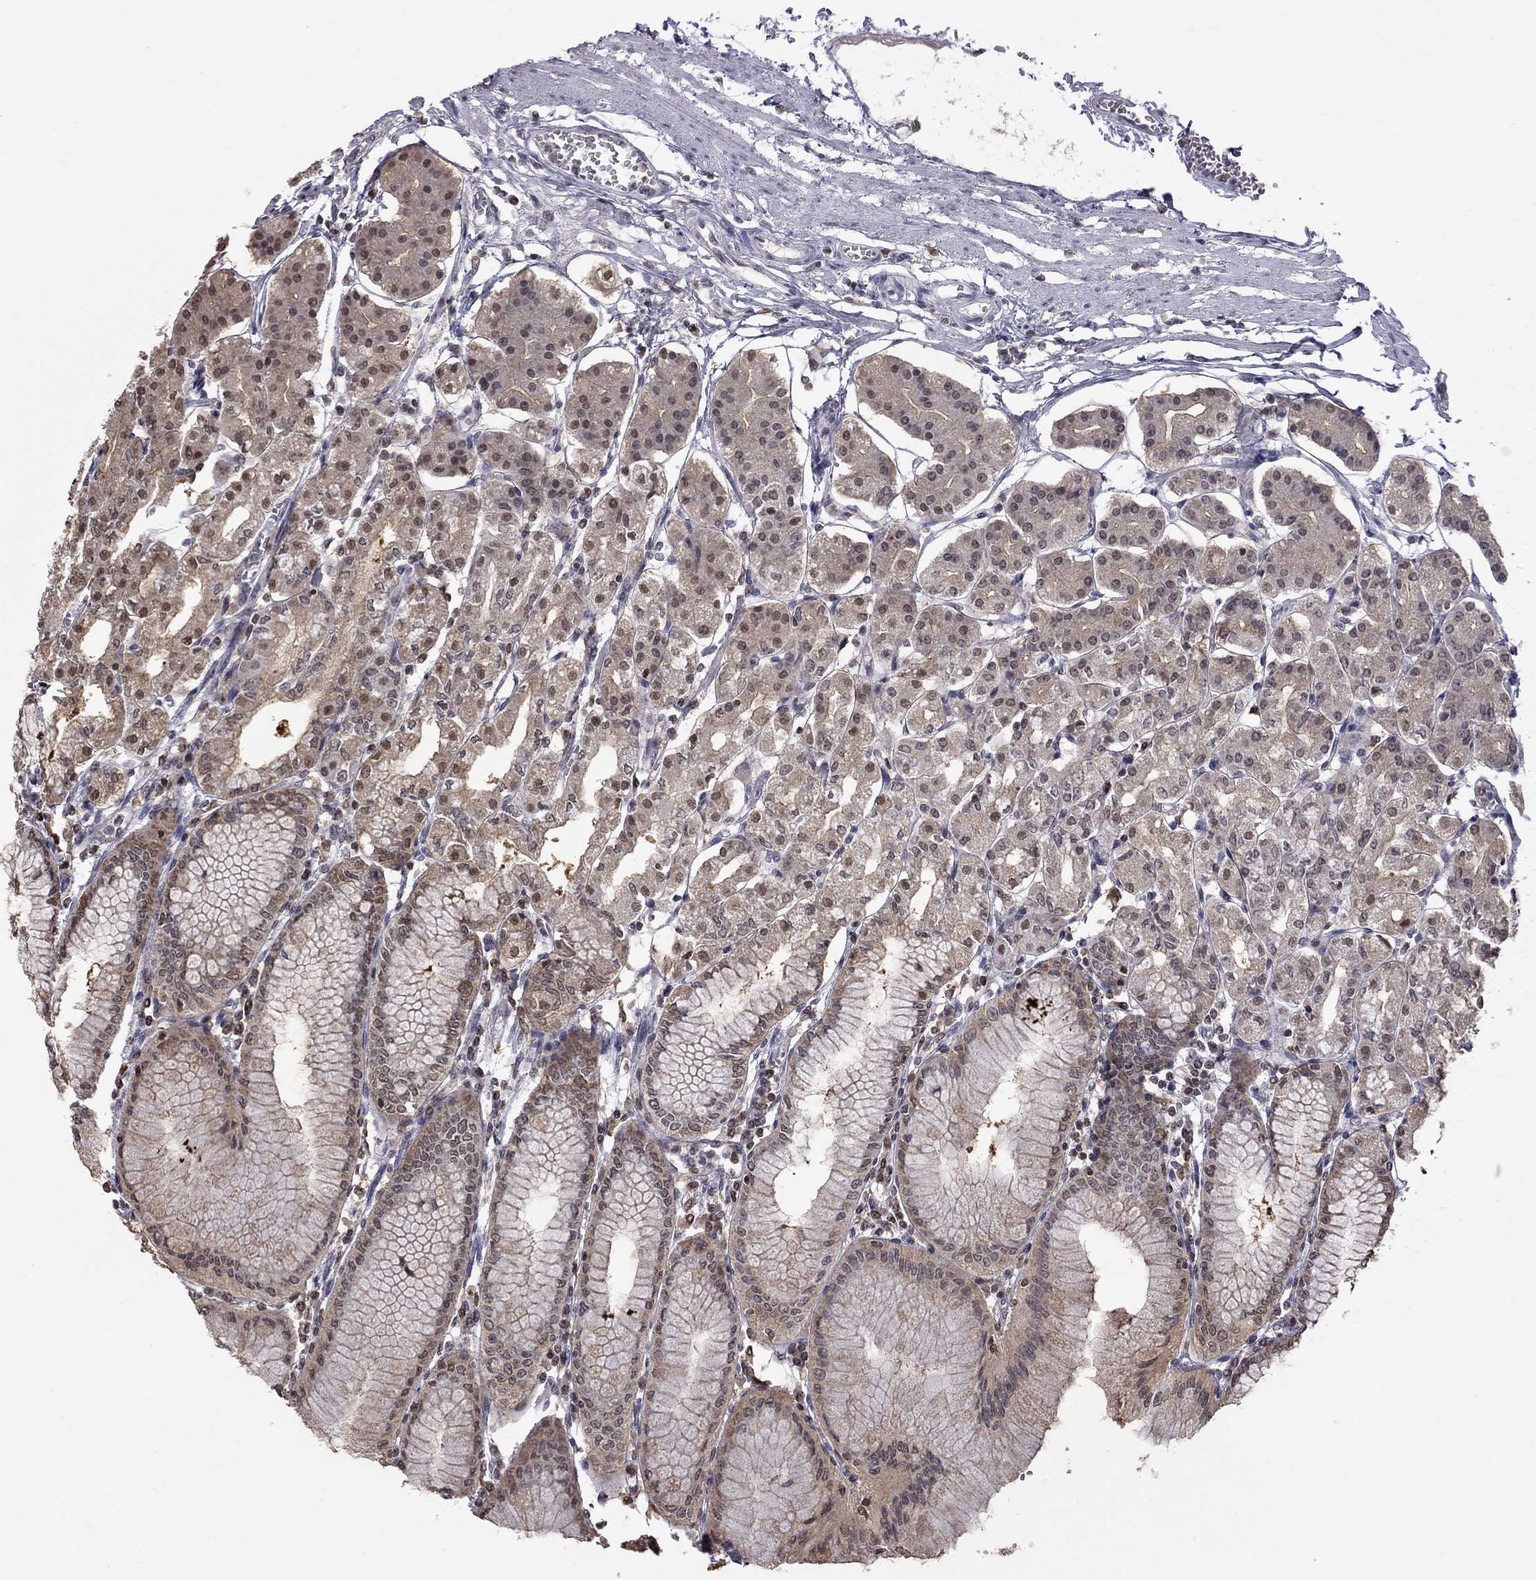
{"staining": {"intensity": "weak", "quantity": "<25%", "location": "nuclear"}, "tissue": "stomach", "cell_type": "Glandular cells", "image_type": "normal", "snomed": [{"axis": "morphology", "description": "Normal tissue, NOS"}, {"axis": "topography", "description": "Skeletal muscle"}, {"axis": "topography", "description": "Stomach"}], "caption": "IHC micrograph of unremarkable stomach: human stomach stained with DAB (3,3'-diaminobenzidine) demonstrates no significant protein staining in glandular cells. (DAB (3,3'-diaminobenzidine) immunohistochemistry (IHC), high magnification).", "gene": "RFWD3", "patient": {"sex": "female", "age": 57}}